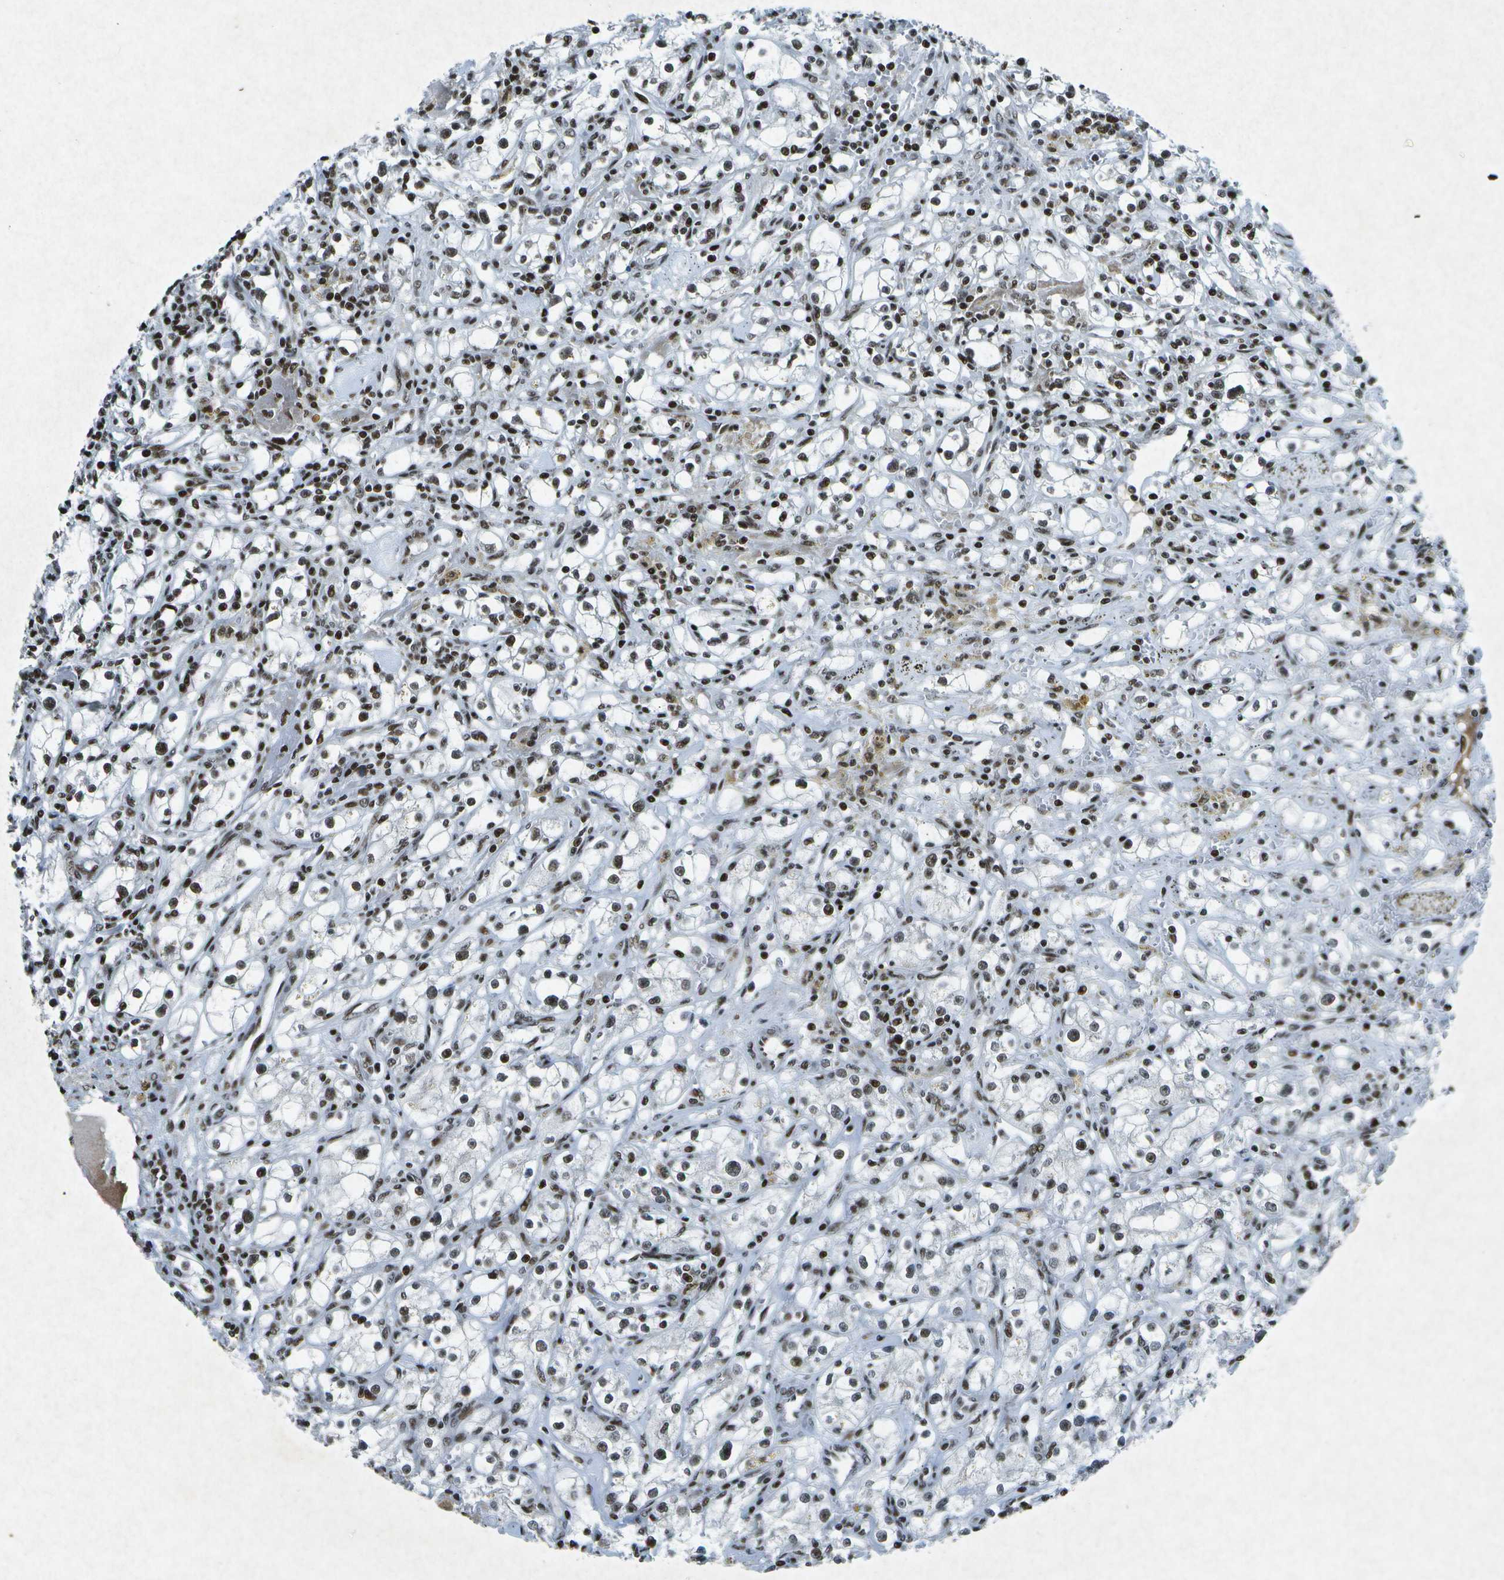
{"staining": {"intensity": "moderate", "quantity": "25%-75%", "location": "nuclear"}, "tissue": "renal cancer", "cell_type": "Tumor cells", "image_type": "cancer", "snomed": [{"axis": "morphology", "description": "Adenocarcinoma, NOS"}, {"axis": "topography", "description": "Kidney"}], "caption": "High-magnification brightfield microscopy of renal cancer stained with DAB (3,3'-diaminobenzidine) (brown) and counterstained with hematoxylin (blue). tumor cells exhibit moderate nuclear expression is present in about25%-75% of cells.", "gene": "MTA2", "patient": {"sex": "male", "age": 56}}